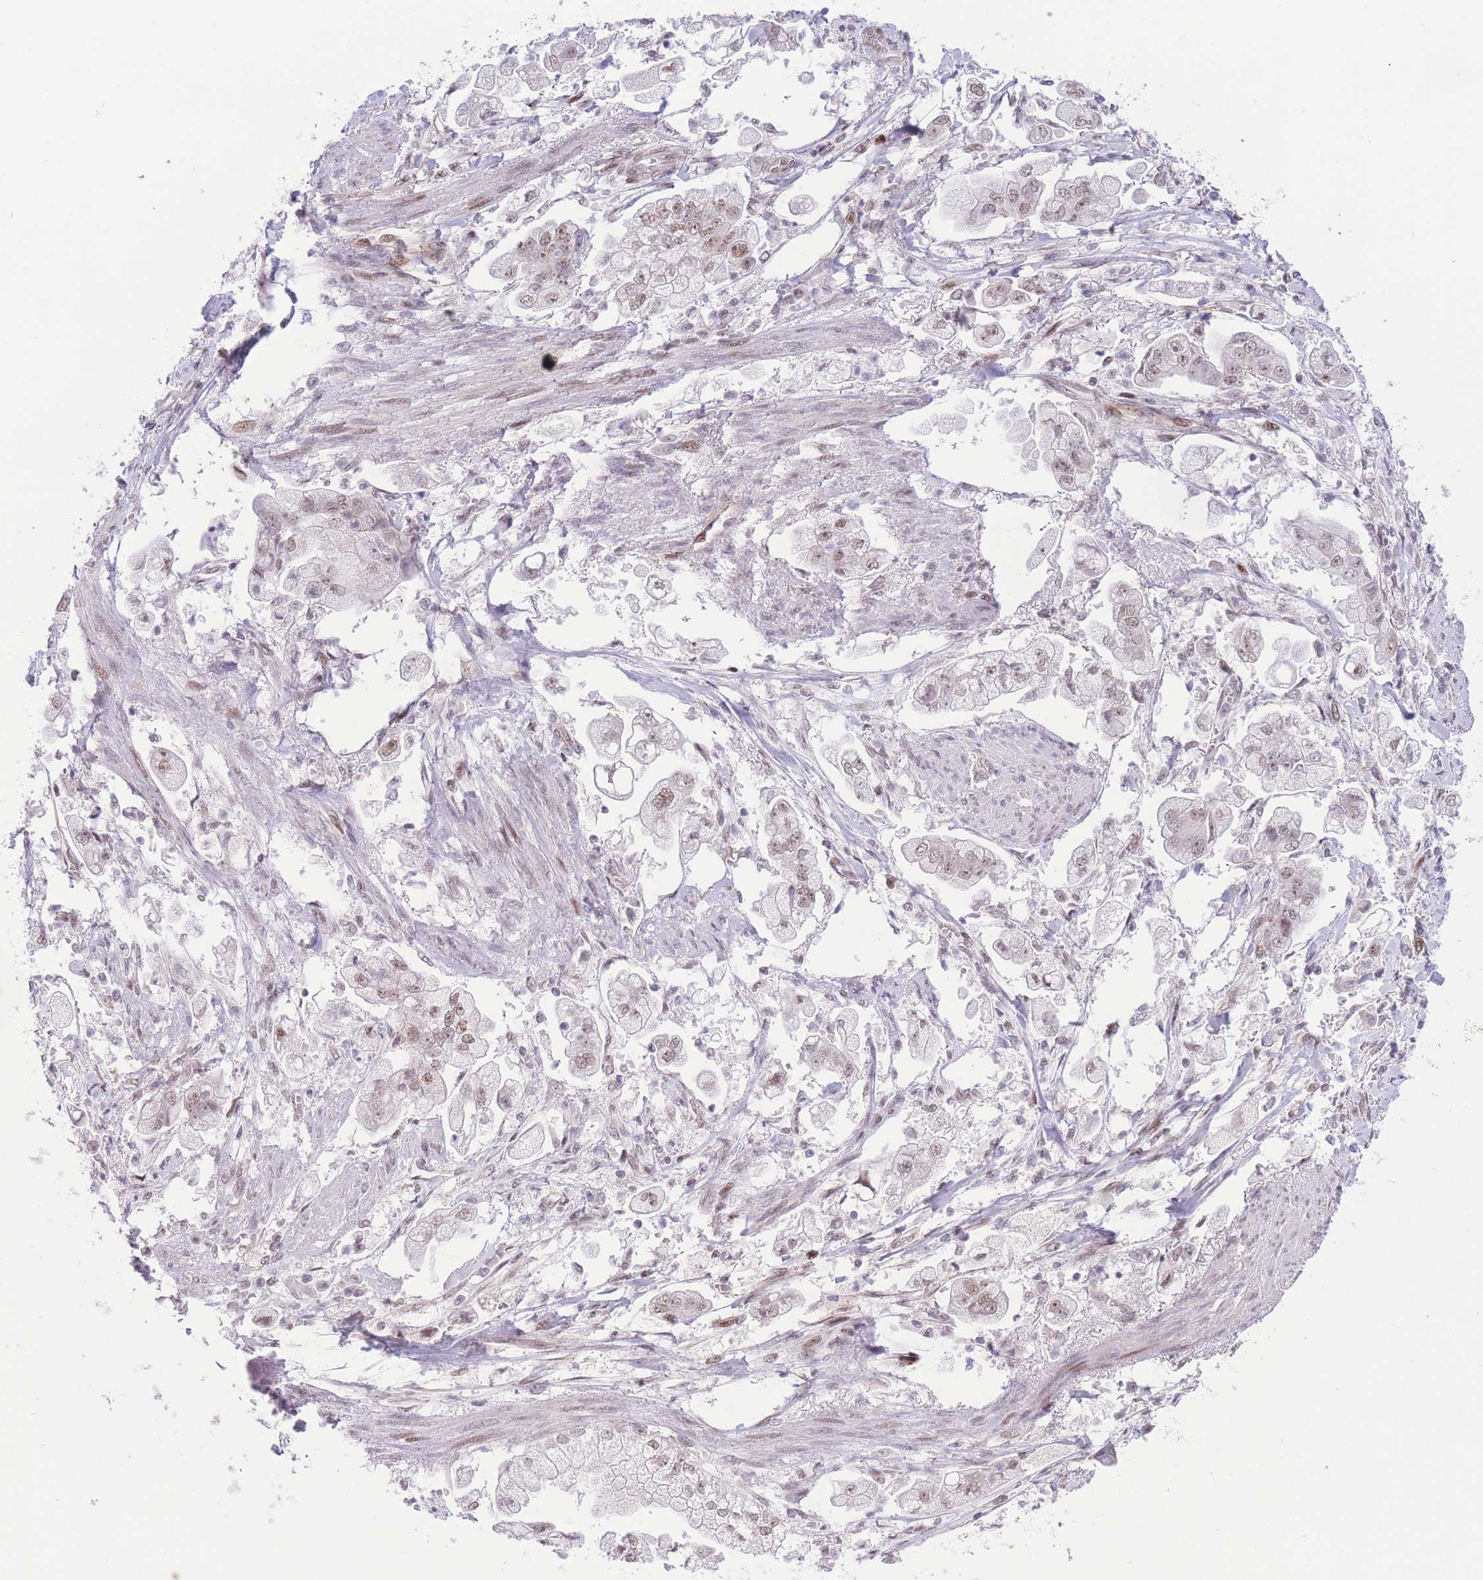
{"staining": {"intensity": "moderate", "quantity": "<25%", "location": "nuclear"}, "tissue": "stomach cancer", "cell_type": "Tumor cells", "image_type": "cancer", "snomed": [{"axis": "morphology", "description": "Adenocarcinoma, NOS"}, {"axis": "topography", "description": "Stomach"}], "caption": "Stomach cancer (adenocarcinoma) stained with IHC exhibits moderate nuclear staining in approximately <25% of tumor cells.", "gene": "PCIF1", "patient": {"sex": "male", "age": 62}}